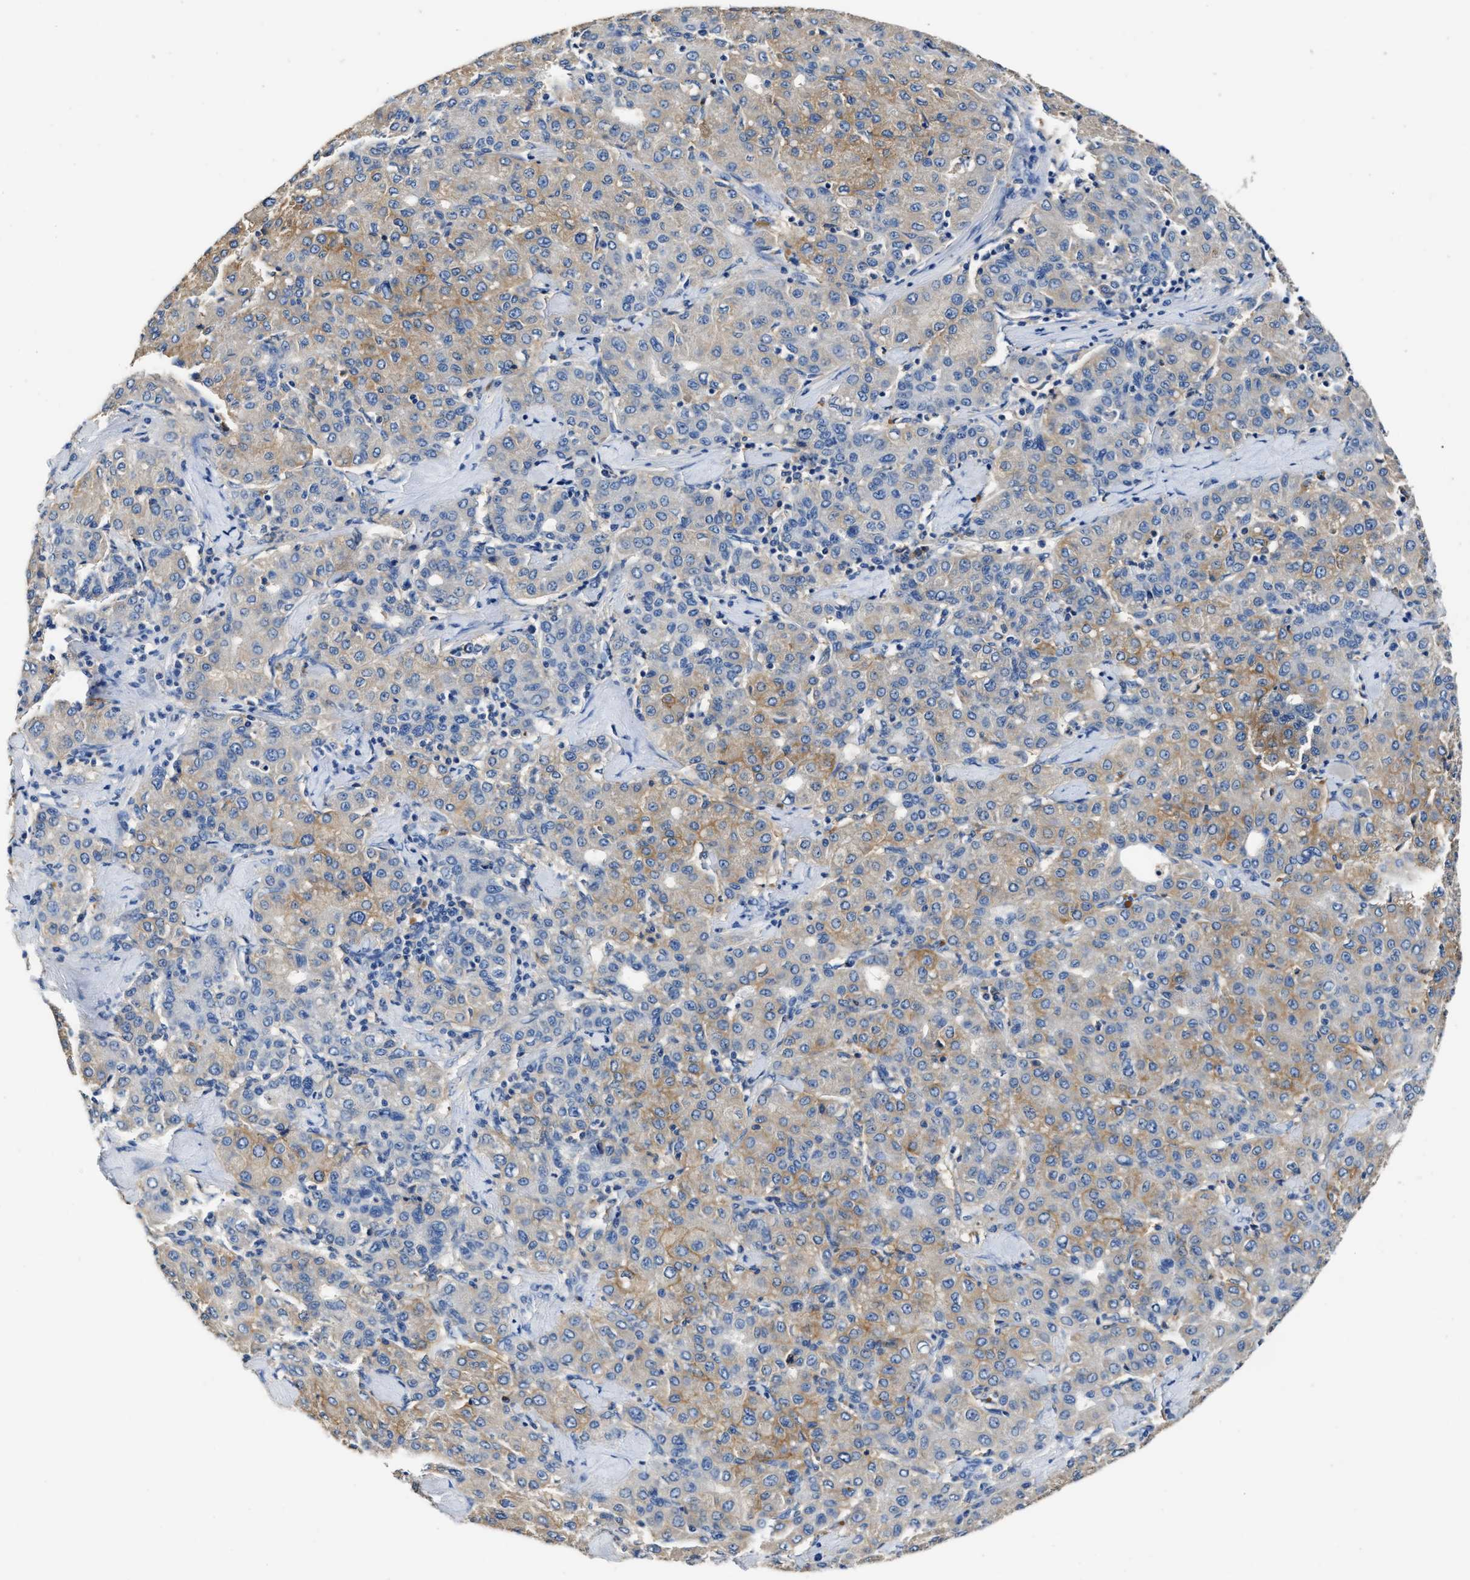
{"staining": {"intensity": "weak", "quantity": "25%-75%", "location": "cytoplasmic/membranous"}, "tissue": "liver cancer", "cell_type": "Tumor cells", "image_type": "cancer", "snomed": [{"axis": "morphology", "description": "Carcinoma, Hepatocellular, NOS"}, {"axis": "topography", "description": "Liver"}], "caption": "Protein staining of liver hepatocellular carcinoma tissue displays weak cytoplasmic/membranous staining in about 25%-75% of tumor cells.", "gene": "SLCO2B1", "patient": {"sex": "male", "age": 65}}